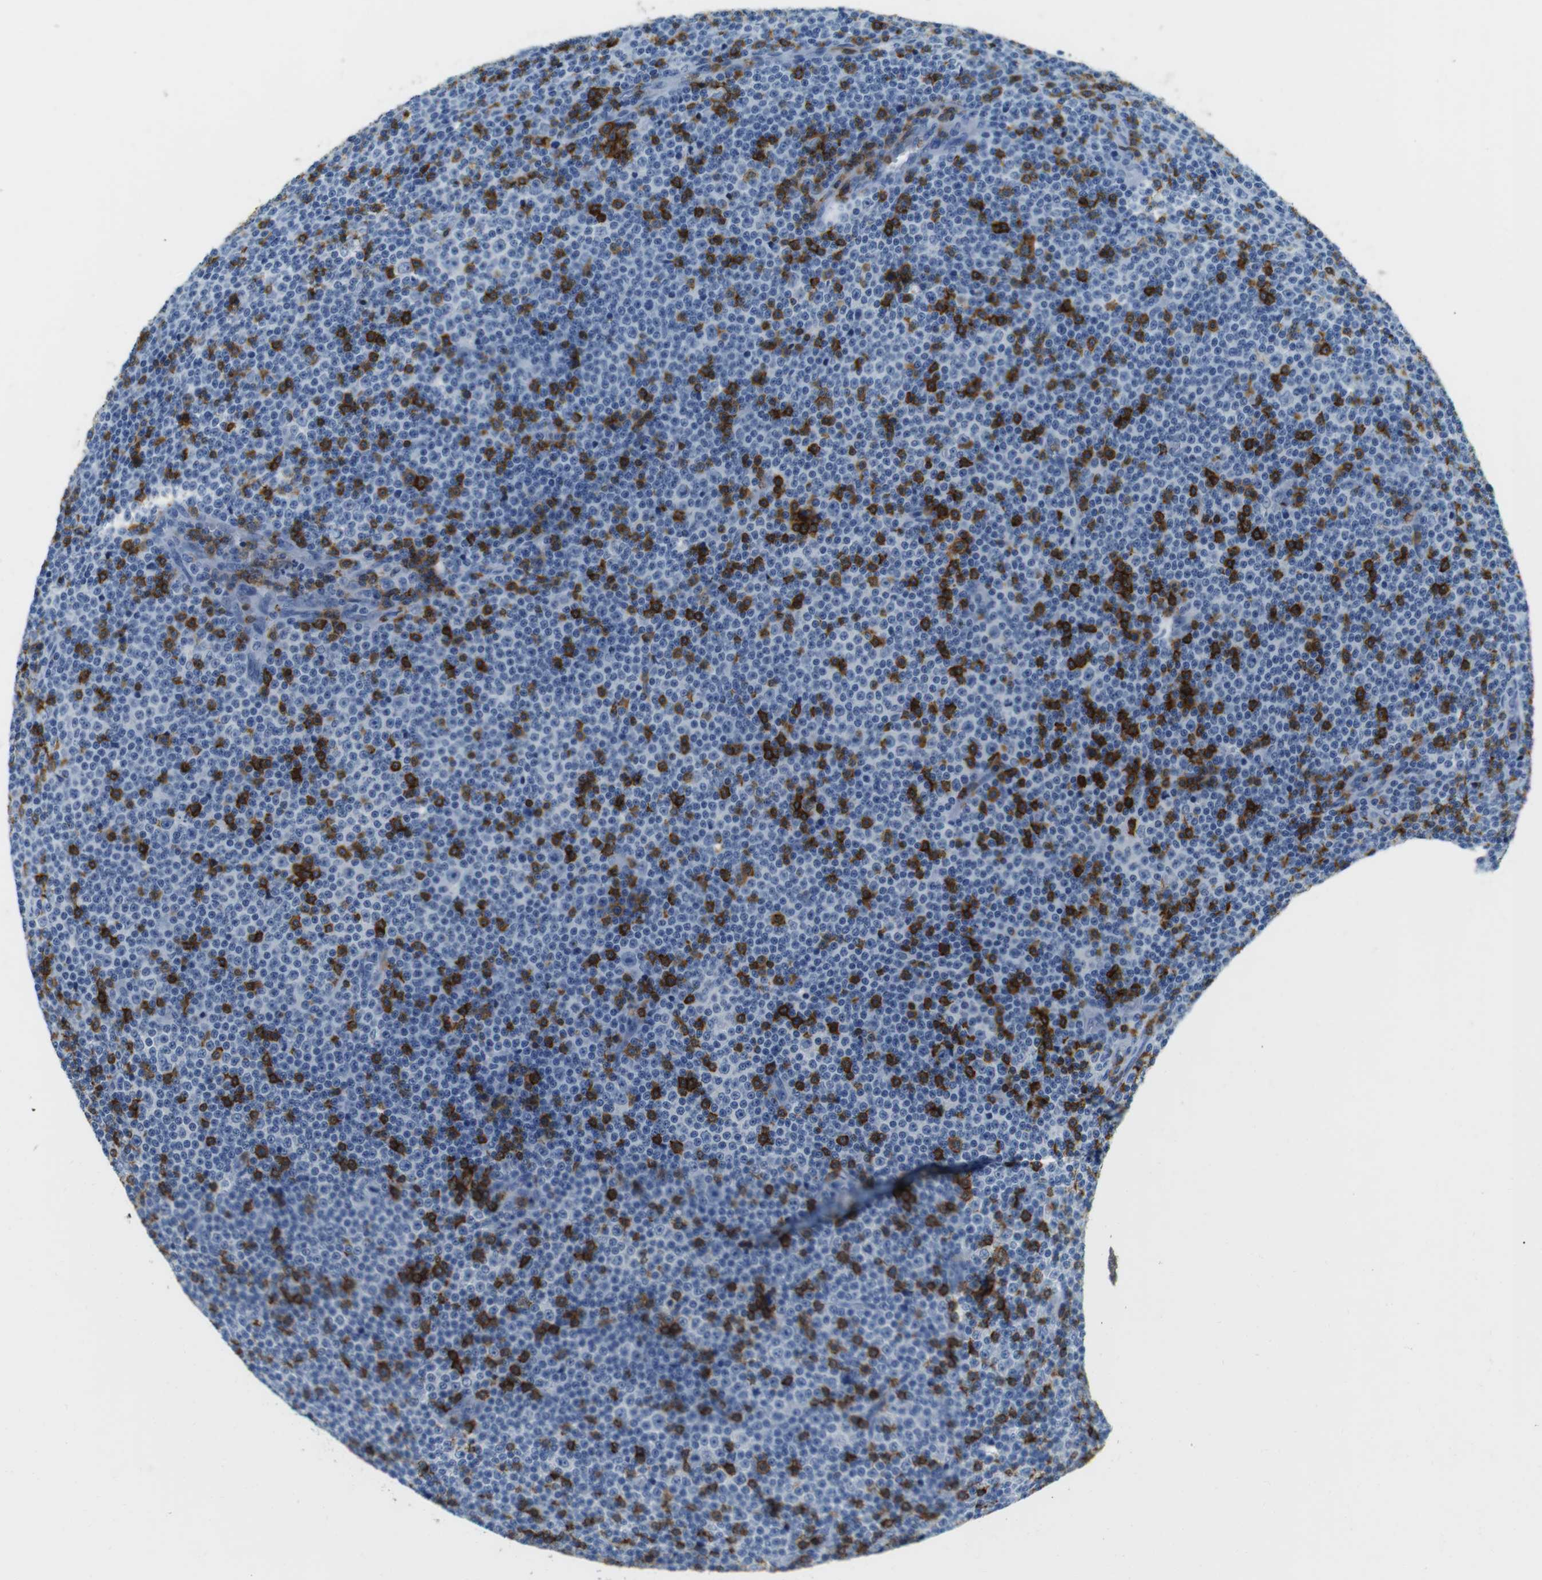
{"staining": {"intensity": "negative", "quantity": "none", "location": "none"}, "tissue": "lymphoma", "cell_type": "Tumor cells", "image_type": "cancer", "snomed": [{"axis": "morphology", "description": "Malignant lymphoma, non-Hodgkin's type, Low grade"}, {"axis": "topography", "description": "Lymph node"}], "caption": "A high-resolution photomicrograph shows immunohistochemistry (IHC) staining of malignant lymphoma, non-Hodgkin's type (low-grade), which exhibits no significant expression in tumor cells. Brightfield microscopy of immunohistochemistry stained with DAB (brown) and hematoxylin (blue), captured at high magnification.", "gene": "LAT", "patient": {"sex": "female", "age": 67}}